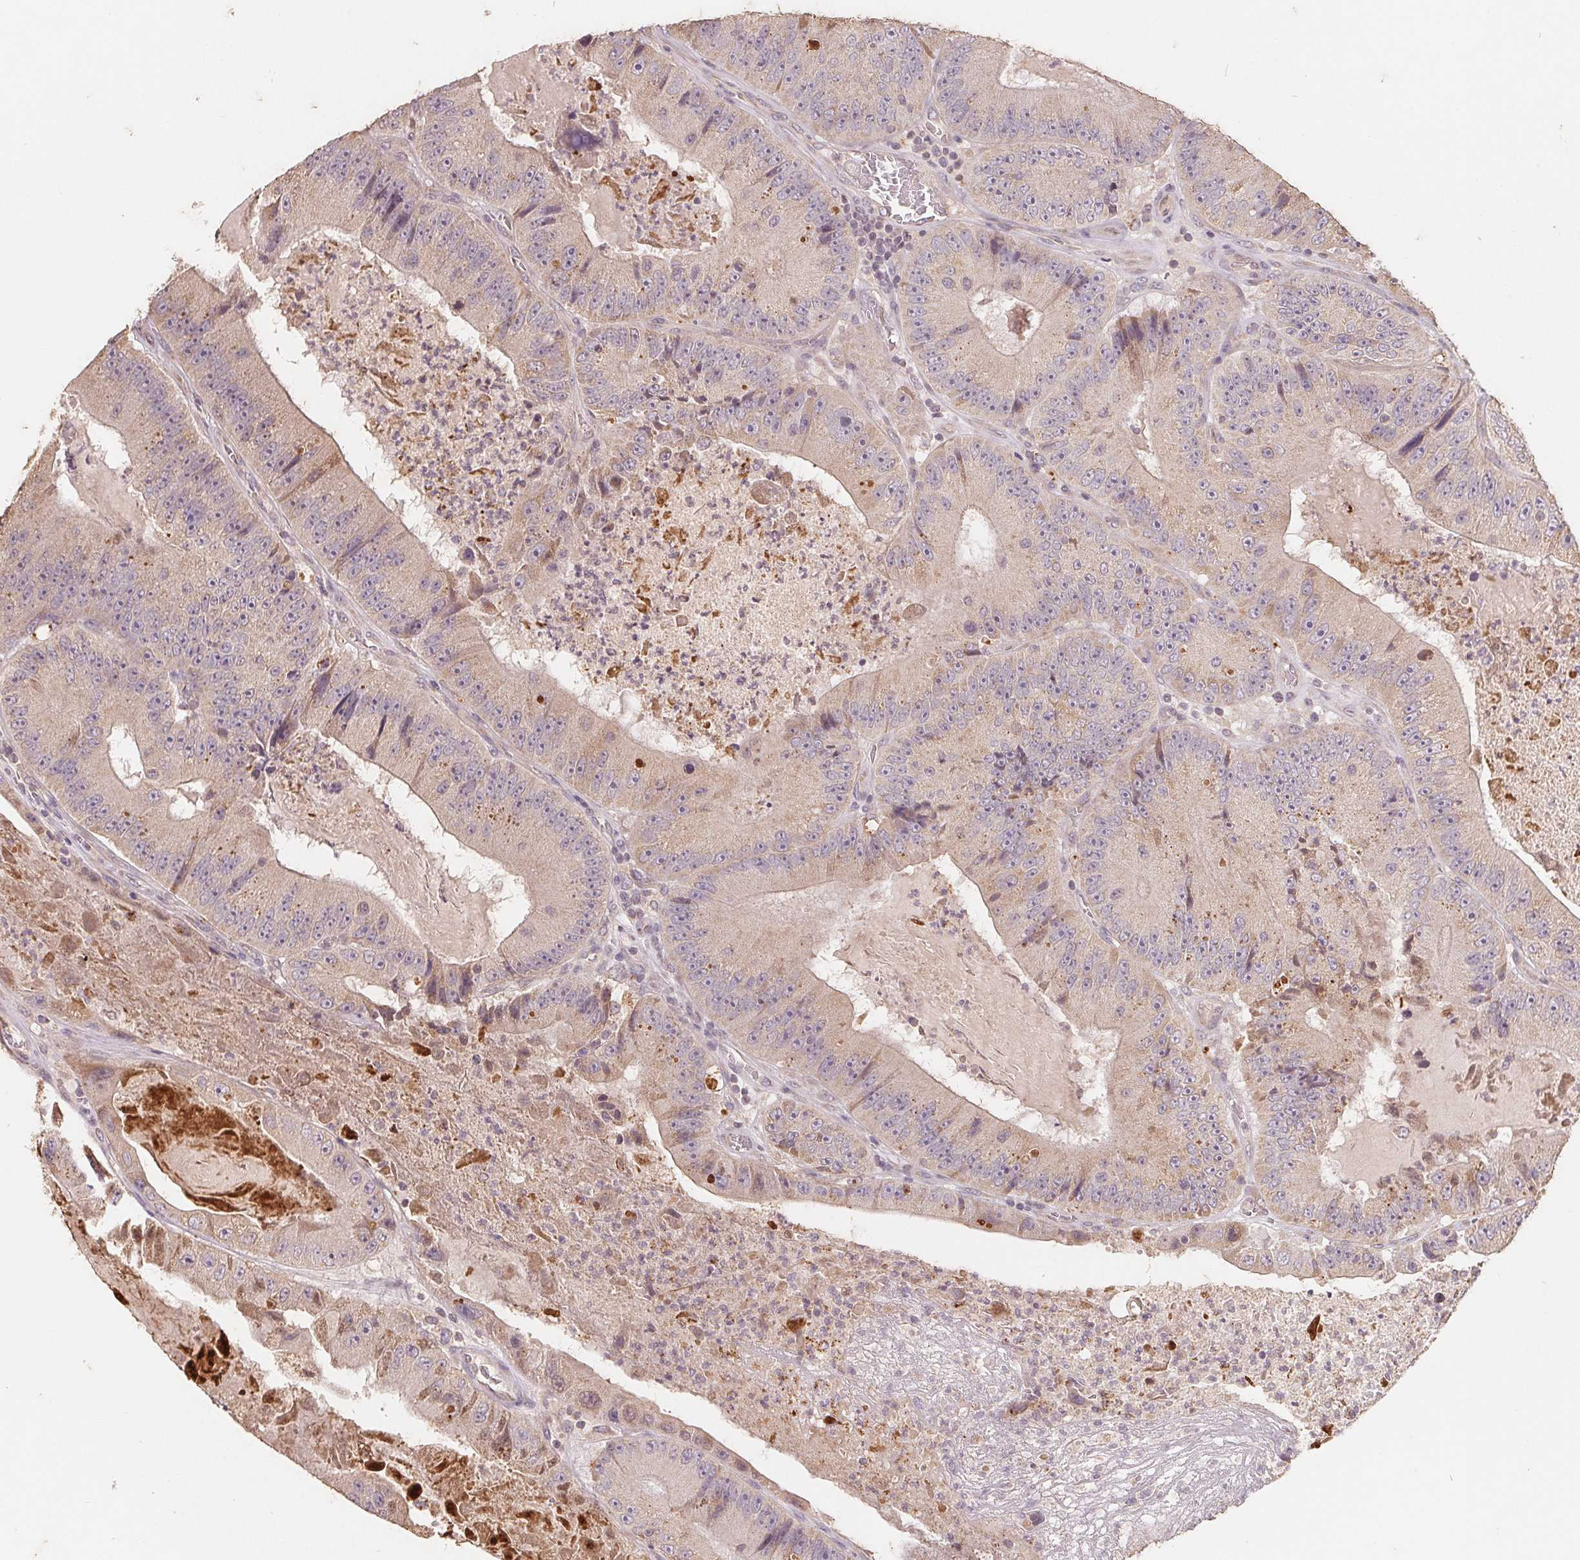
{"staining": {"intensity": "weak", "quantity": "<25%", "location": "cytoplasmic/membranous"}, "tissue": "colorectal cancer", "cell_type": "Tumor cells", "image_type": "cancer", "snomed": [{"axis": "morphology", "description": "Adenocarcinoma, NOS"}, {"axis": "topography", "description": "Colon"}], "caption": "This image is of colorectal adenocarcinoma stained with IHC to label a protein in brown with the nuclei are counter-stained blue. There is no expression in tumor cells. (Stains: DAB immunohistochemistry with hematoxylin counter stain, Microscopy: brightfield microscopy at high magnification).", "gene": "CDIPT", "patient": {"sex": "female", "age": 86}}